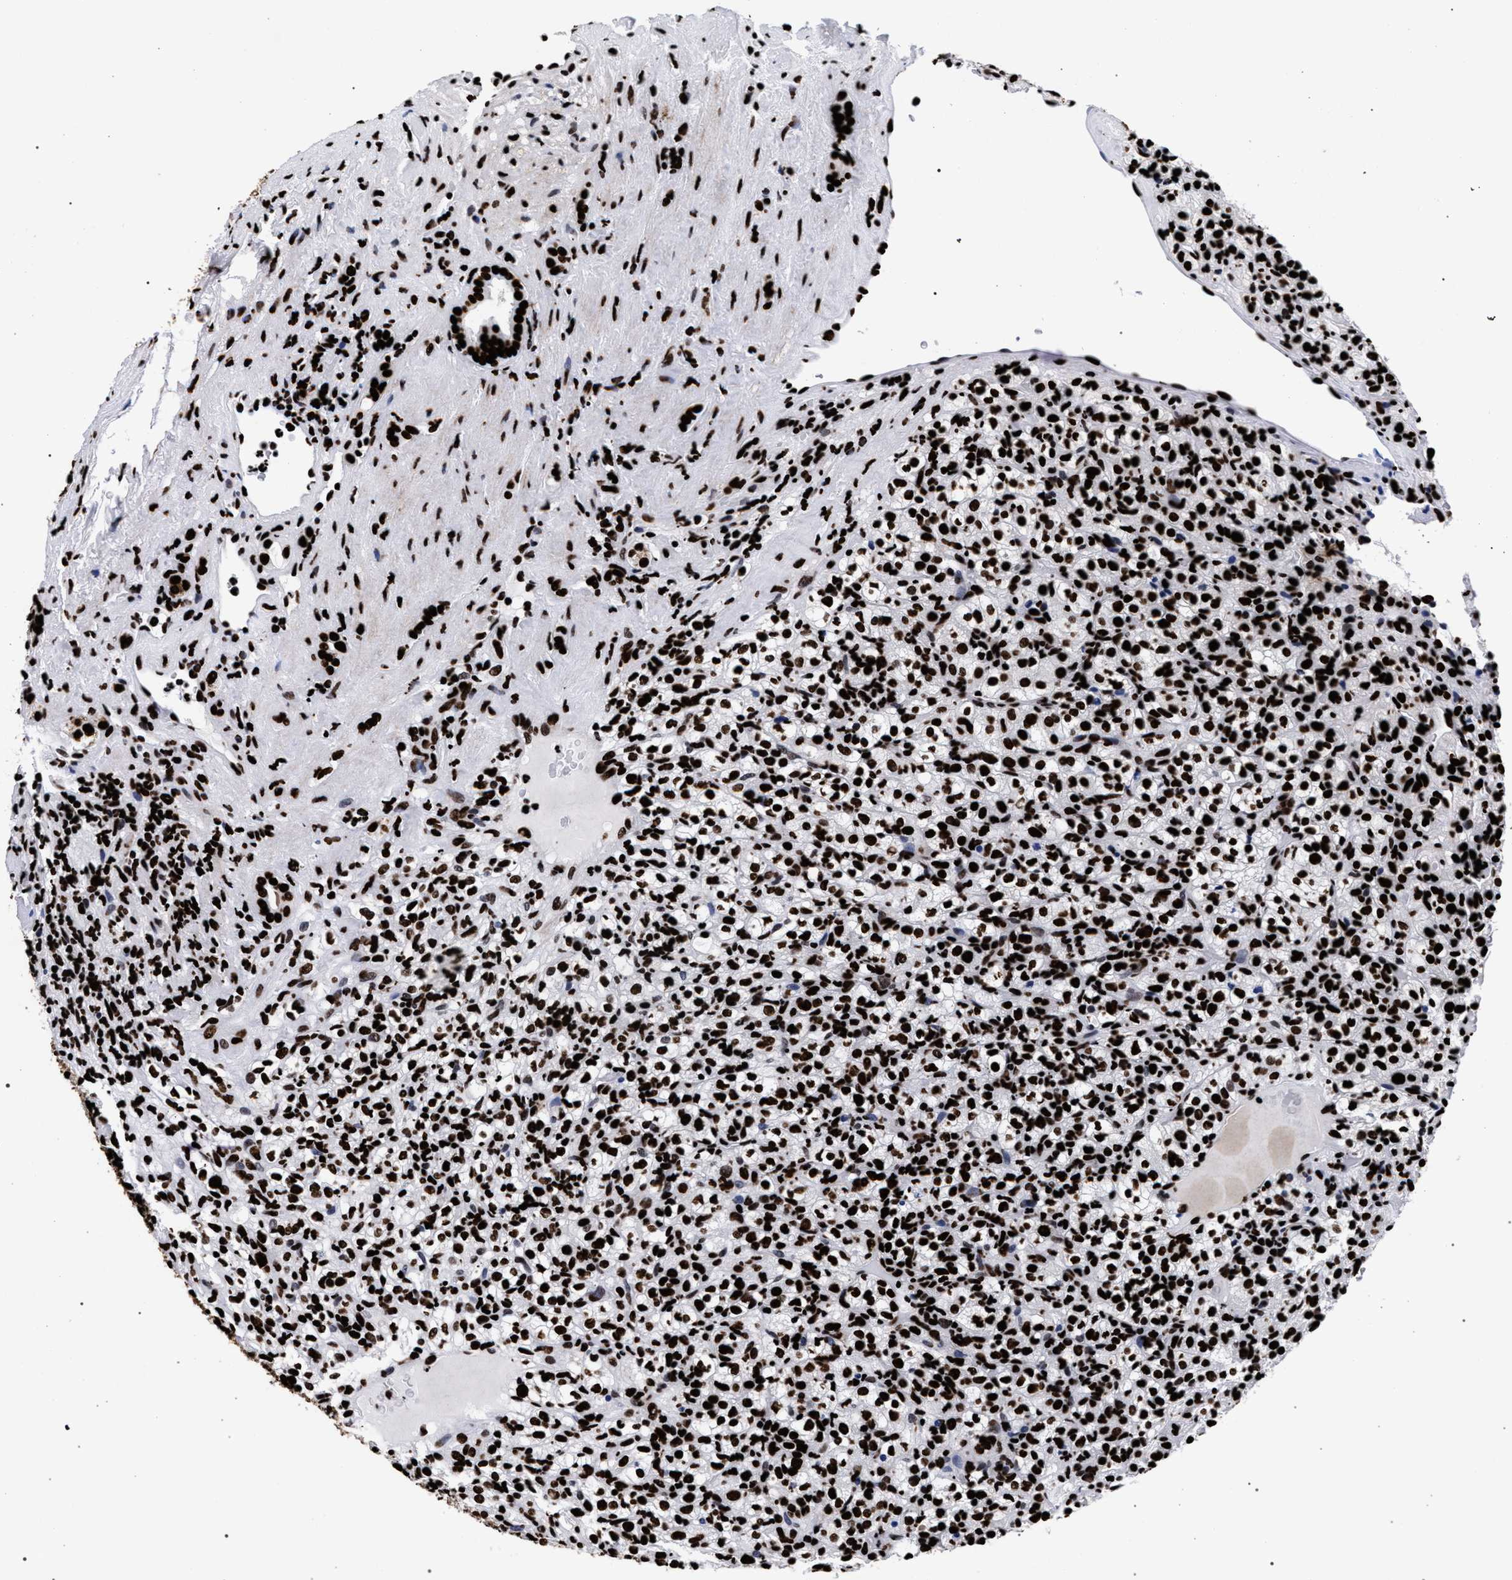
{"staining": {"intensity": "strong", "quantity": ">75%", "location": "nuclear"}, "tissue": "renal cancer", "cell_type": "Tumor cells", "image_type": "cancer", "snomed": [{"axis": "morphology", "description": "Normal tissue, NOS"}, {"axis": "morphology", "description": "Adenocarcinoma, NOS"}, {"axis": "topography", "description": "Kidney"}], "caption": "This is a histology image of immunohistochemistry staining of renal adenocarcinoma, which shows strong expression in the nuclear of tumor cells.", "gene": "HNRNPA1", "patient": {"sex": "female", "age": 72}}